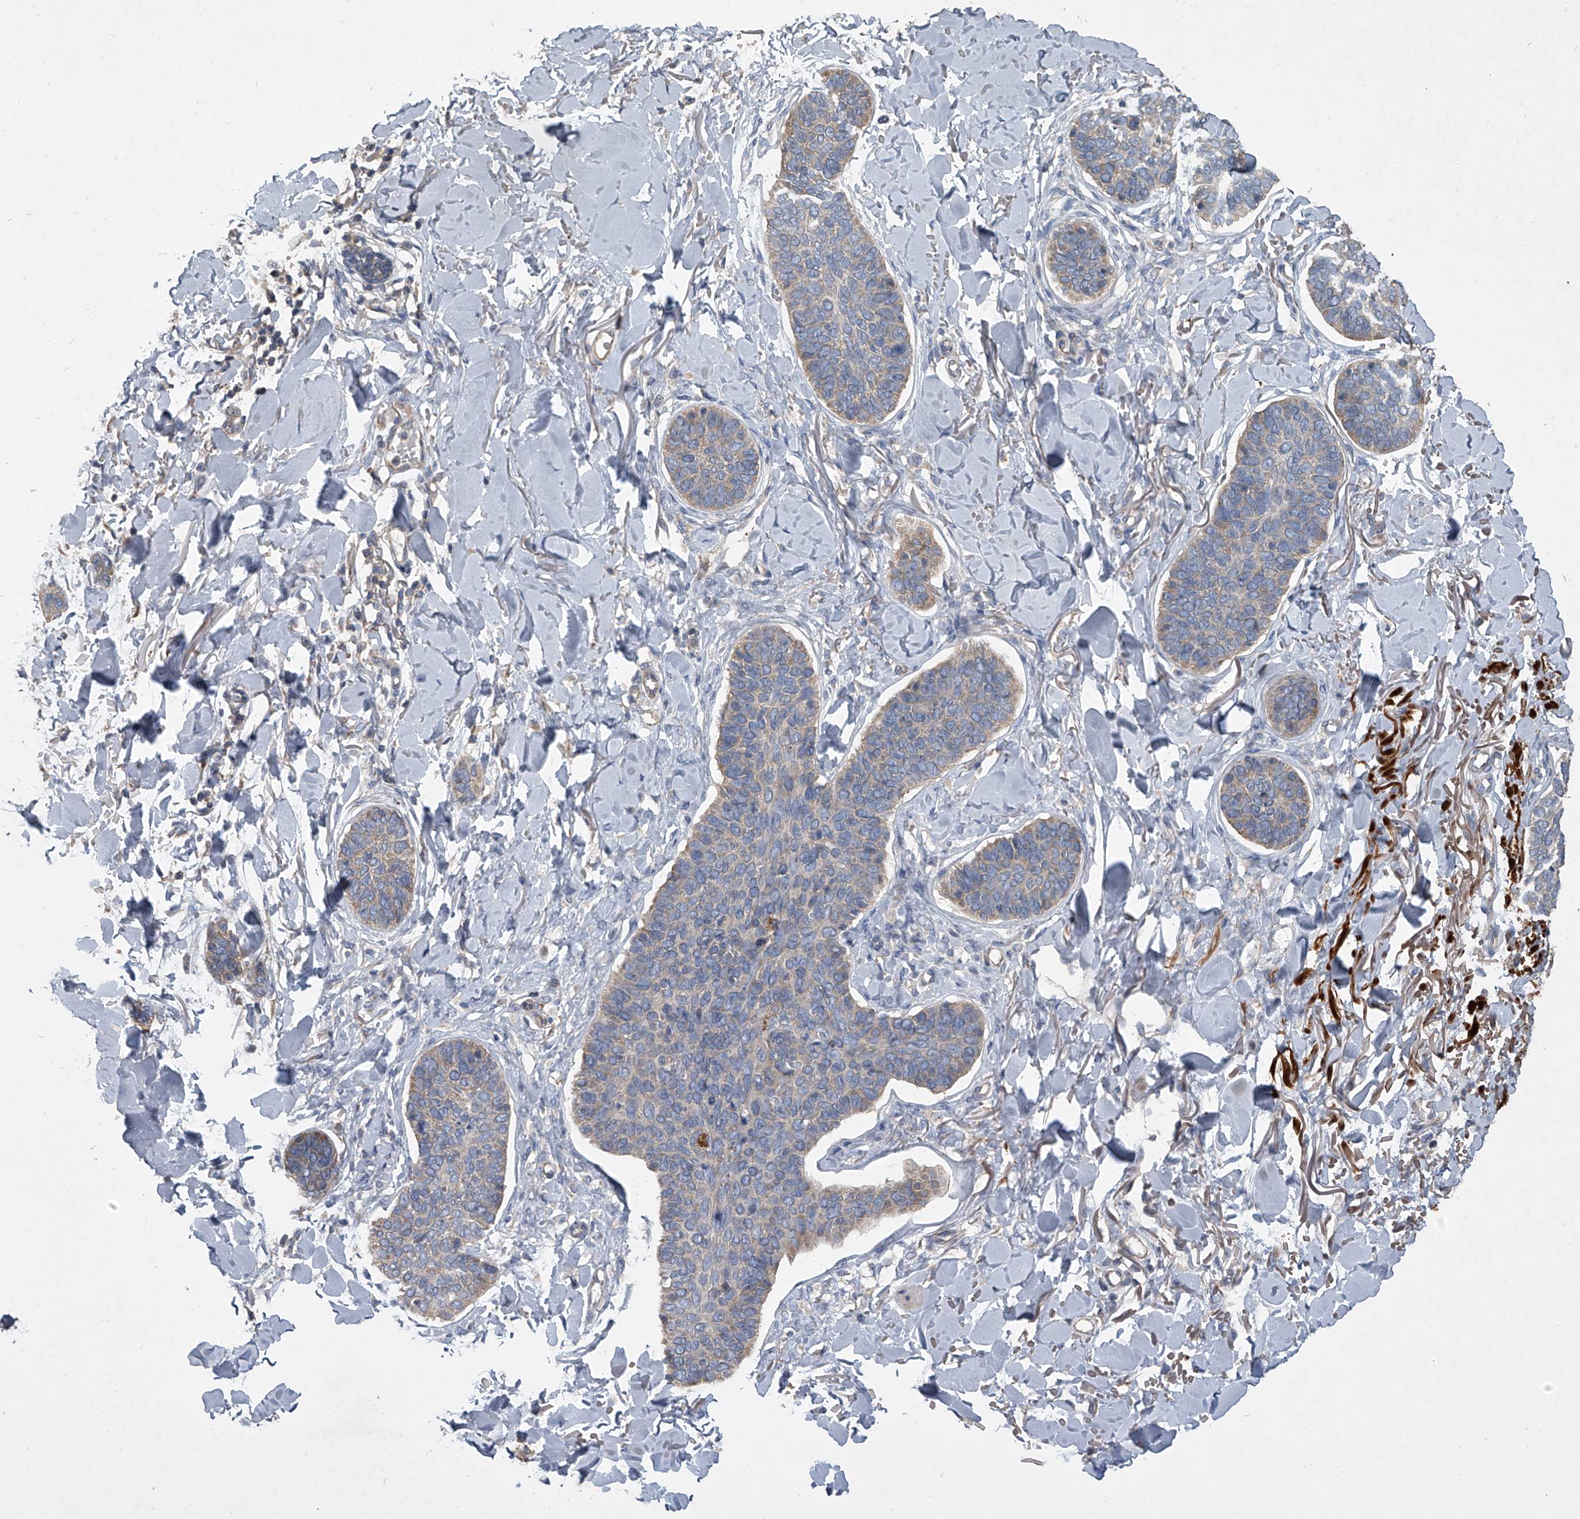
{"staining": {"intensity": "weak", "quantity": "25%-75%", "location": "cytoplasmic/membranous"}, "tissue": "skin cancer", "cell_type": "Tumor cells", "image_type": "cancer", "snomed": [{"axis": "morphology", "description": "Basal cell carcinoma"}, {"axis": "topography", "description": "Skin"}], "caption": "Immunohistochemical staining of basal cell carcinoma (skin) displays low levels of weak cytoplasmic/membranous protein expression in about 25%-75% of tumor cells.", "gene": "DOCK9", "patient": {"sex": "male", "age": 85}}